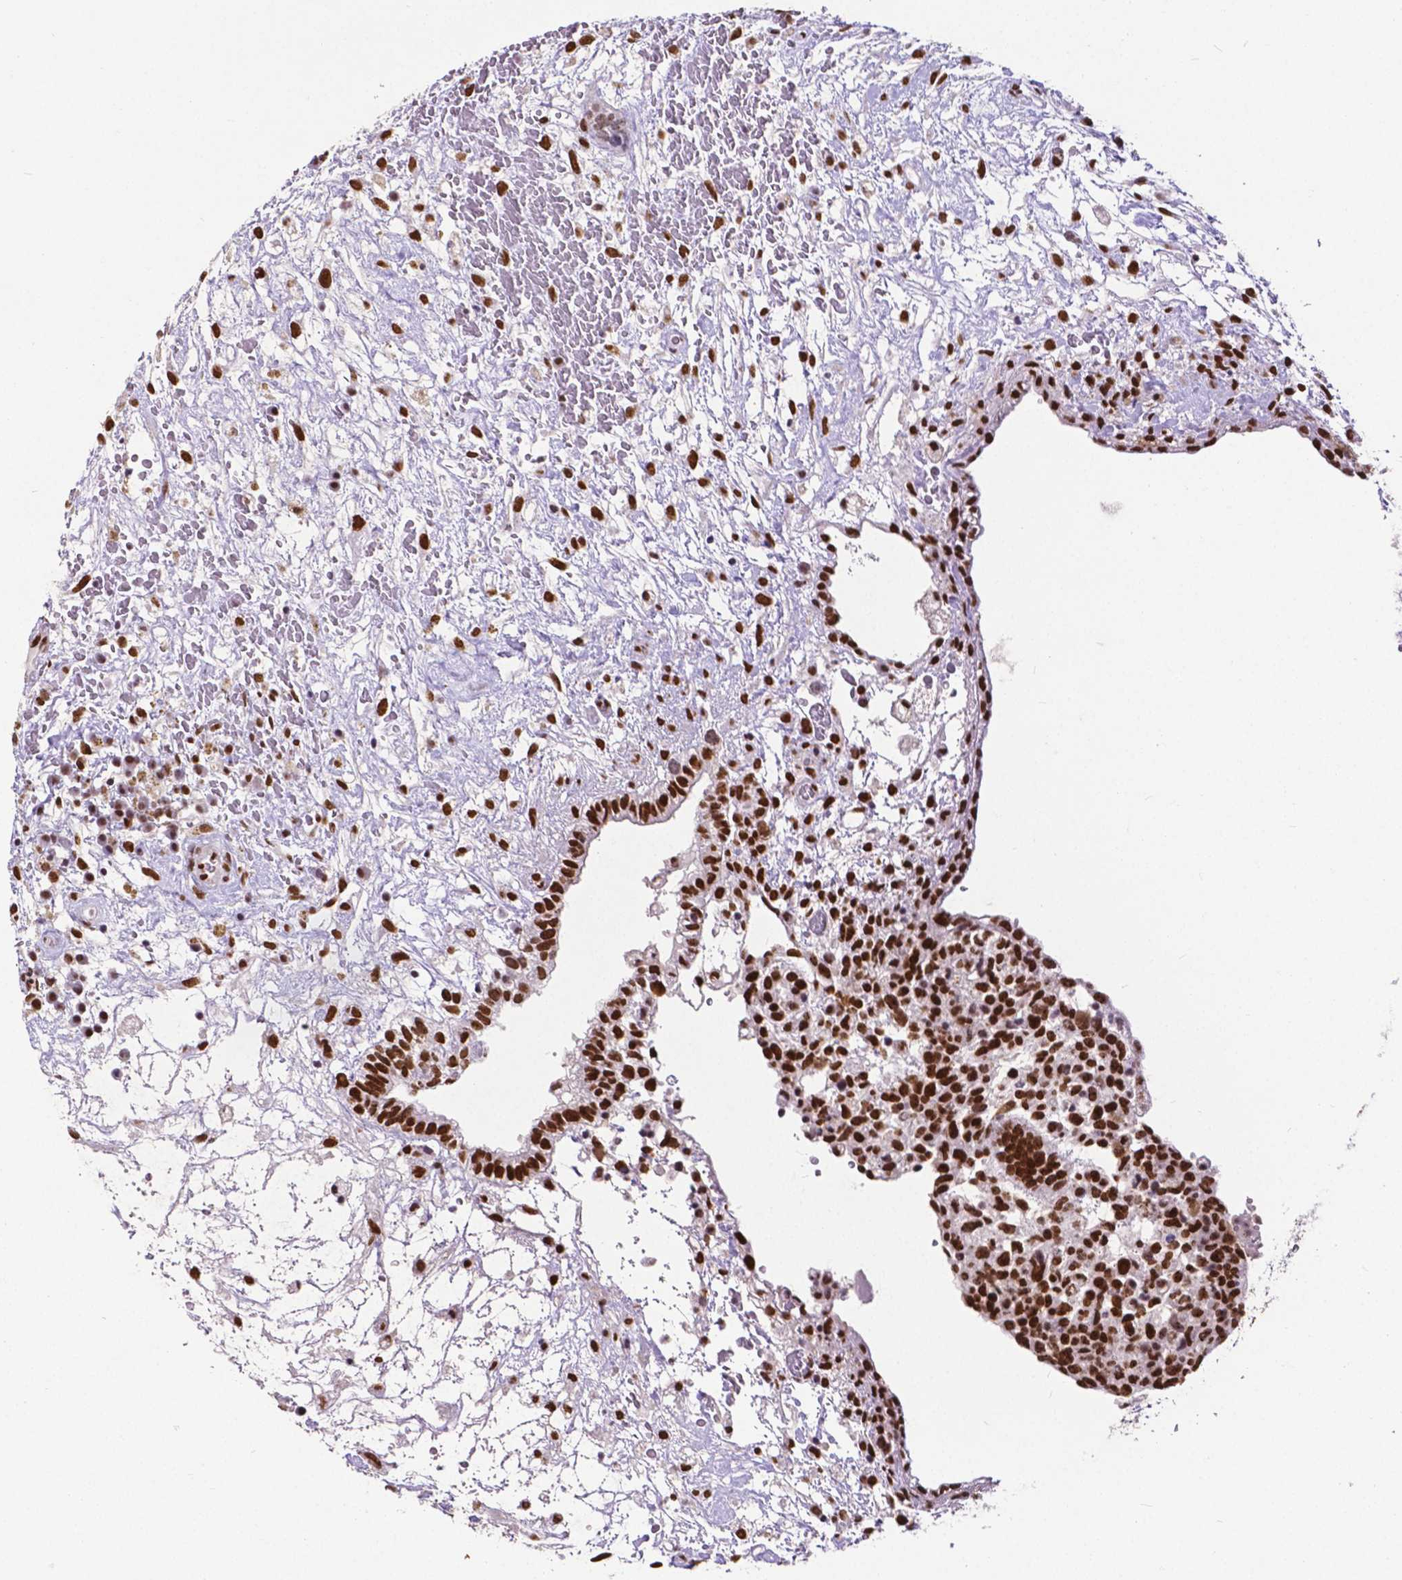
{"staining": {"intensity": "strong", "quantity": ">75%", "location": "nuclear"}, "tissue": "testis cancer", "cell_type": "Tumor cells", "image_type": "cancer", "snomed": [{"axis": "morphology", "description": "Normal tissue, NOS"}, {"axis": "morphology", "description": "Carcinoma, Embryonal, NOS"}, {"axis": "topography", "description": "Testis"}], "caption": "Strong nuclear staining for a protein is present in approximately >75% of tumor cells of testis cancer (embryonal carcinoma) using immunohistochemistry.", "gene": "ATRX", "patient": {"sex": "male", "age": 32}}